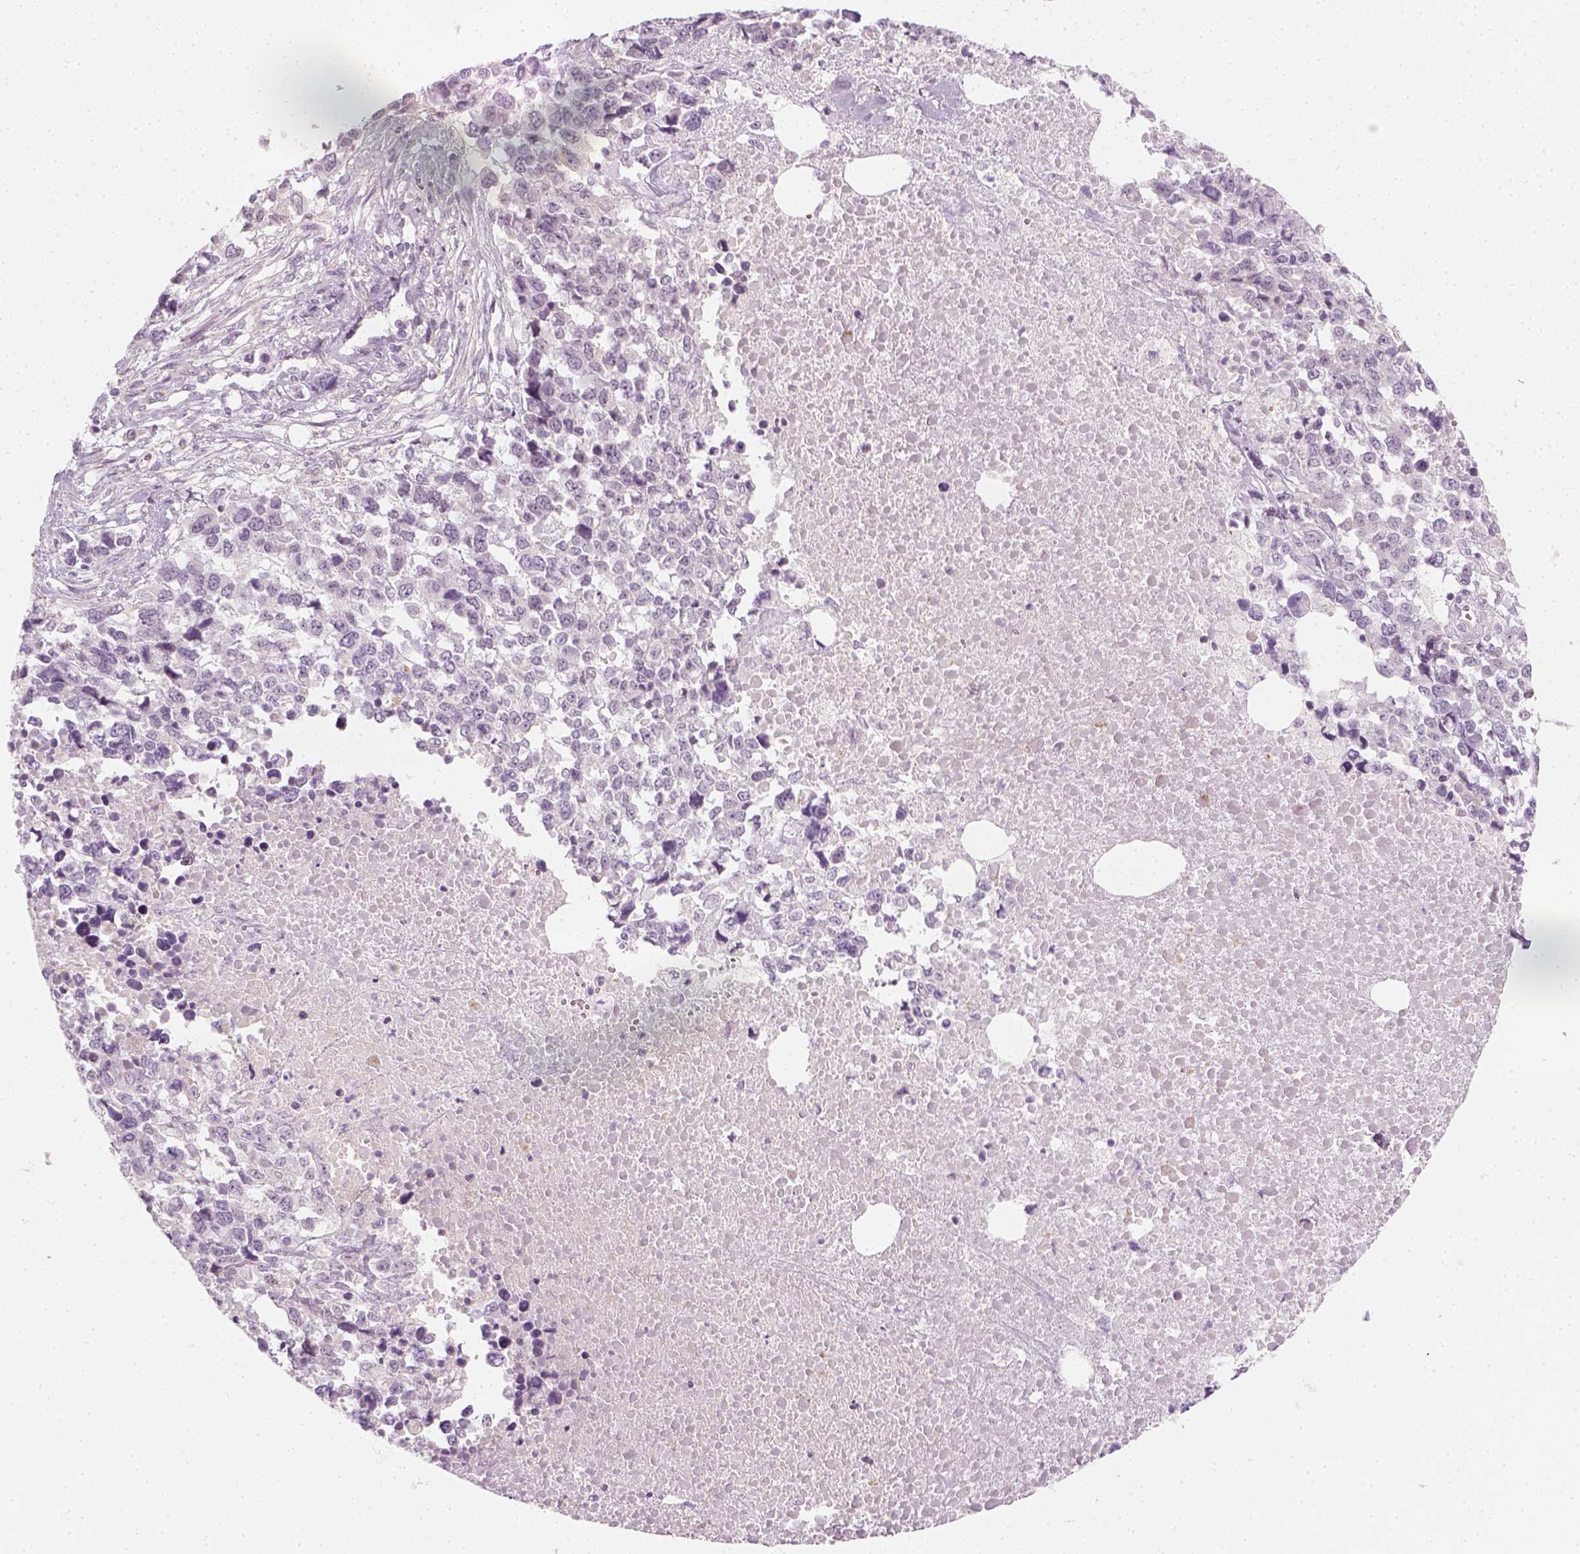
{"staining": {"intensity": "negative", "quantity": "none", "location": "none"}, "tissue": "melanoma", "cell_type": "Tumor cells", "image_type": "cancer", "snomed": [{"axis": "morphology", "description": "Malignant melanoma, Metastatic site"}, {"axis": "topography", "description": "Skin"}], "caption": "High magnification brightfield microscopy of melanoma stained with DAB (brown) and counterstained with hematoxylin (blue): tumor cells show no significant expression.", "gene": "PRAME", "patient": {"sex": "male", "age": 84}}